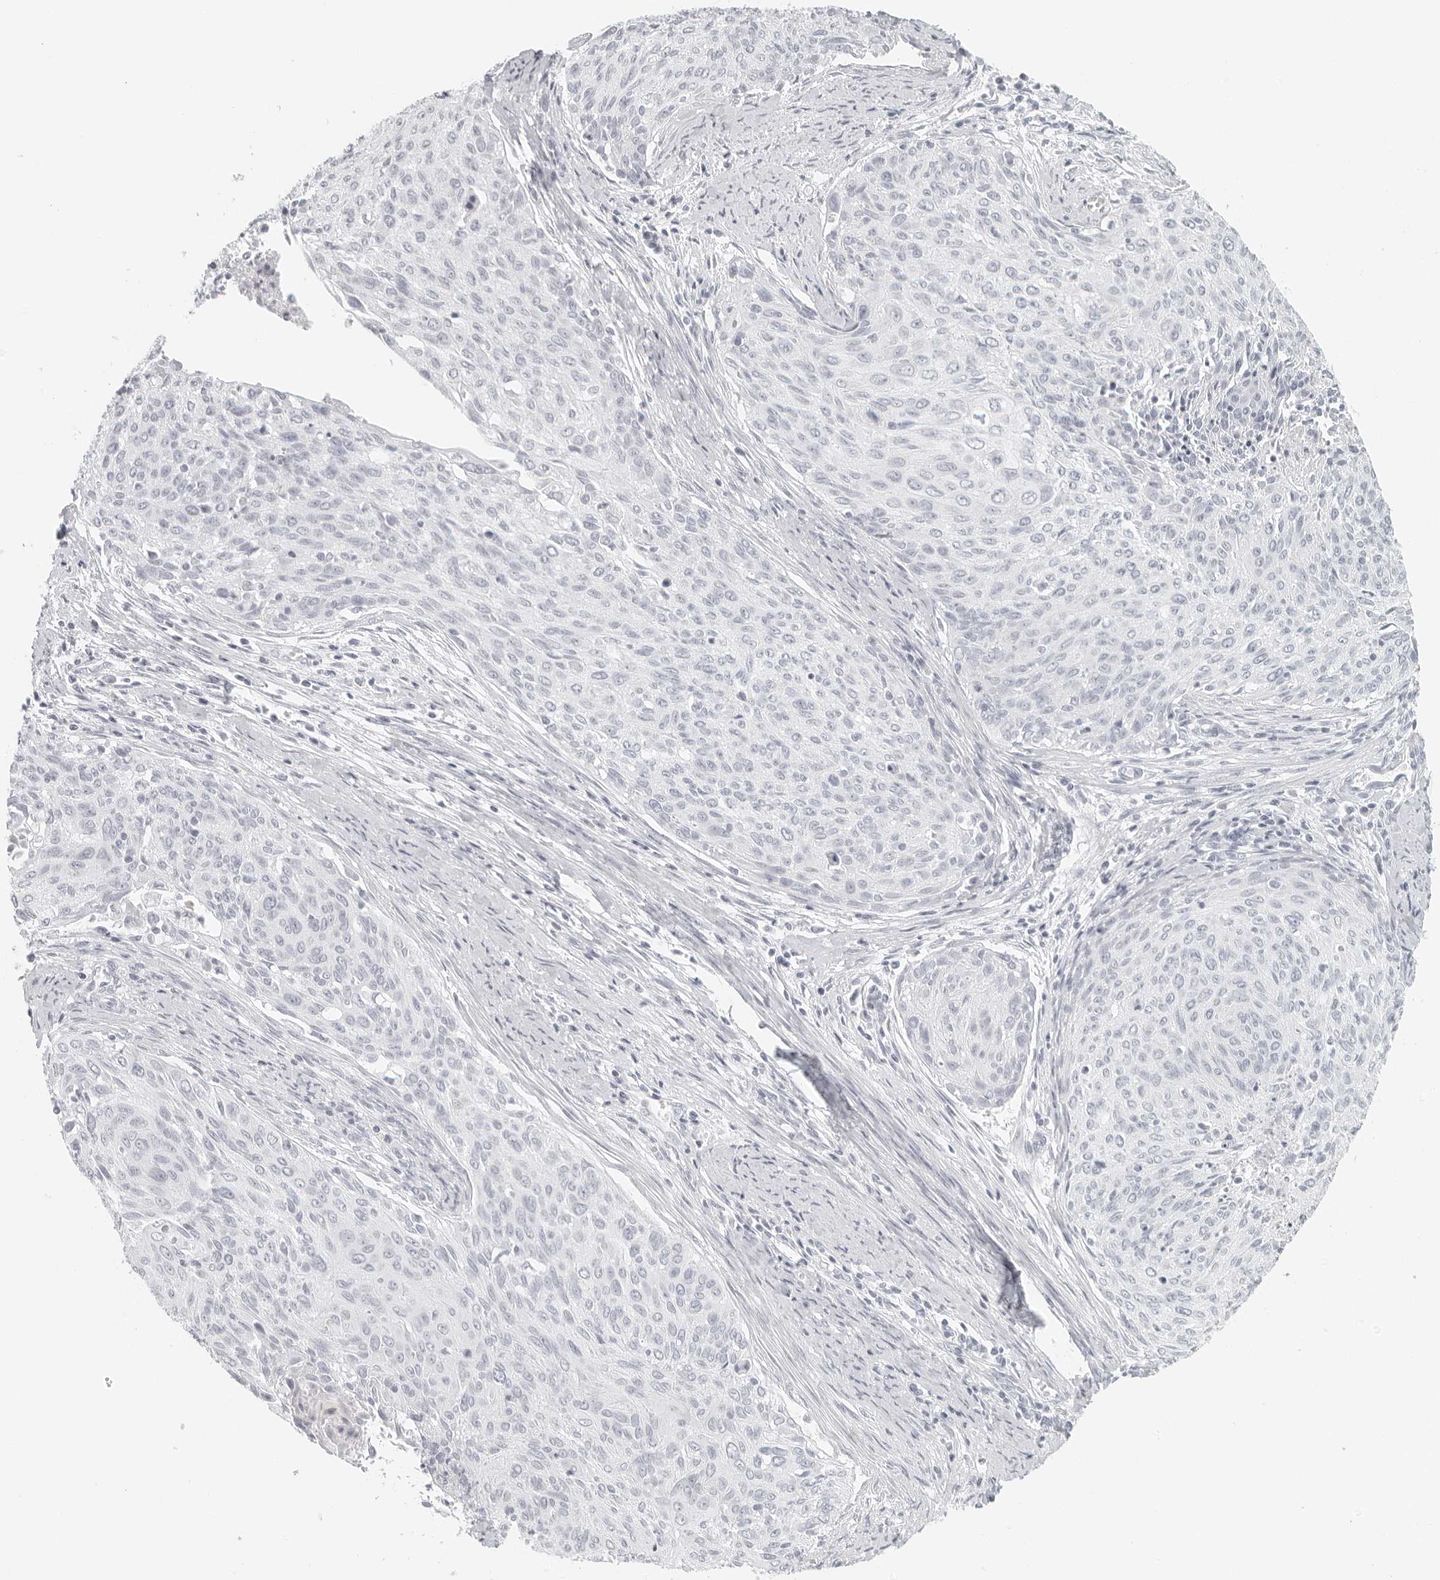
{"staining": {"intensity": "negative", "quantity": "none", "location": "none"}, "tissue": "cervical cancer", "cell_type": "Tumor cells", "image_type": "cancer", "snomed": [{"axis": "morphology", "description": "Squamous cell carcinoma, NOS"}, {"axis": "topography", "description": "Cervix"}], "caption": "This is an IHC photomicrograph of human squamous cell carcinoma (cervical). There is no expression in tumor cells.", "gene": "RPS6KC1", "patient": {"sex": "female", "age": 55}}